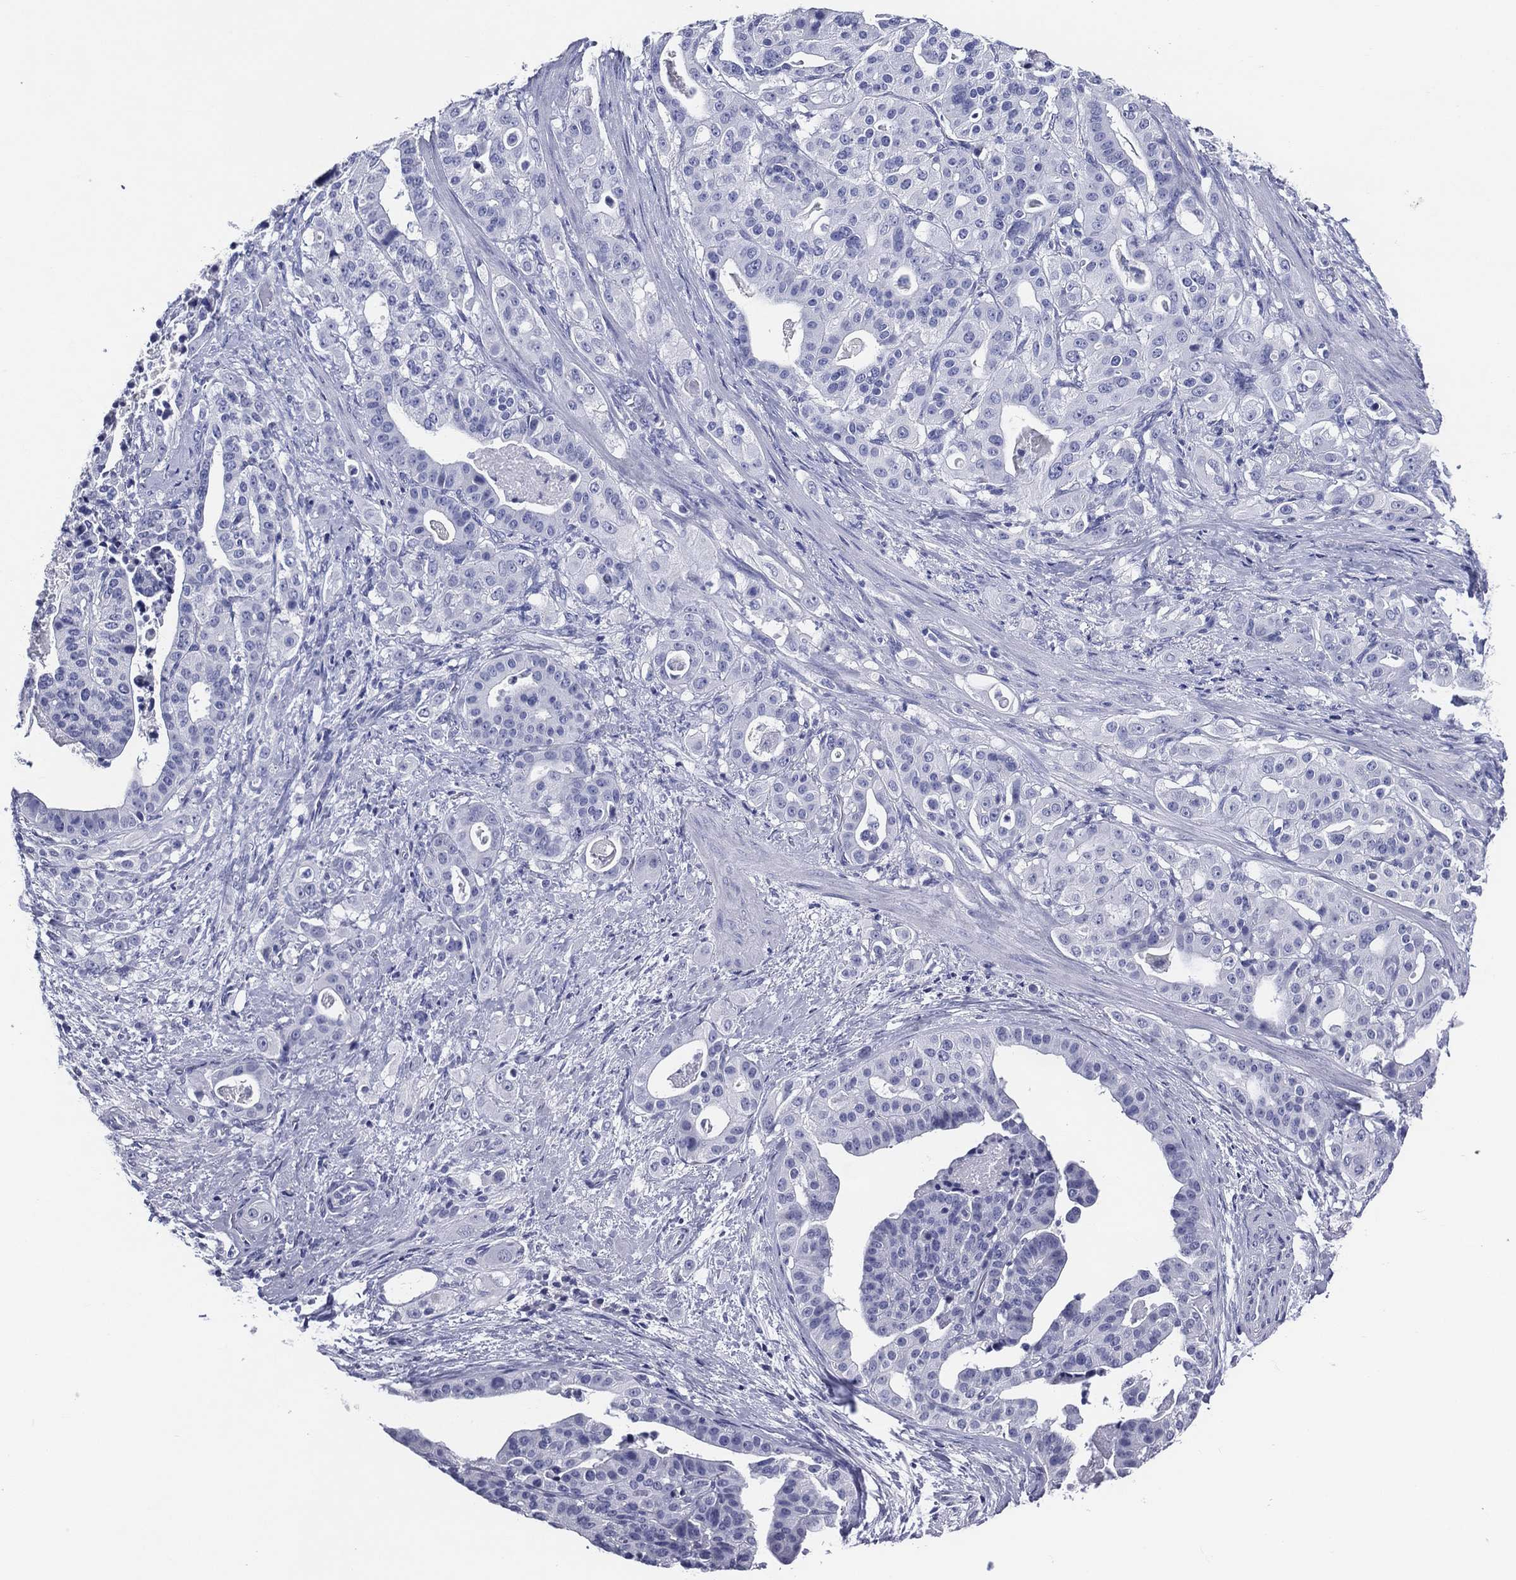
{"staining": {"intensity": "negative", "quantity": "none", "location": "none"}, "tissue": "stomach cancer", "cell_type": "Tumor cells", "image_type": "cancer", "snomed": [{"axis": "morphology", "description": "Adenocarcinoma, NOS"}, {"axis": "topography", "description": "Stomach"}], "caption": "Immunohistochemistry (IHC) of human adenocarcinoma (stomach) demonstrates no staining in tumor cells. (Immunohistochemistry, brightfield microscopy, high magnification).", "gene": "ACE2", "patient": {"sex": "male", "age": 48}}